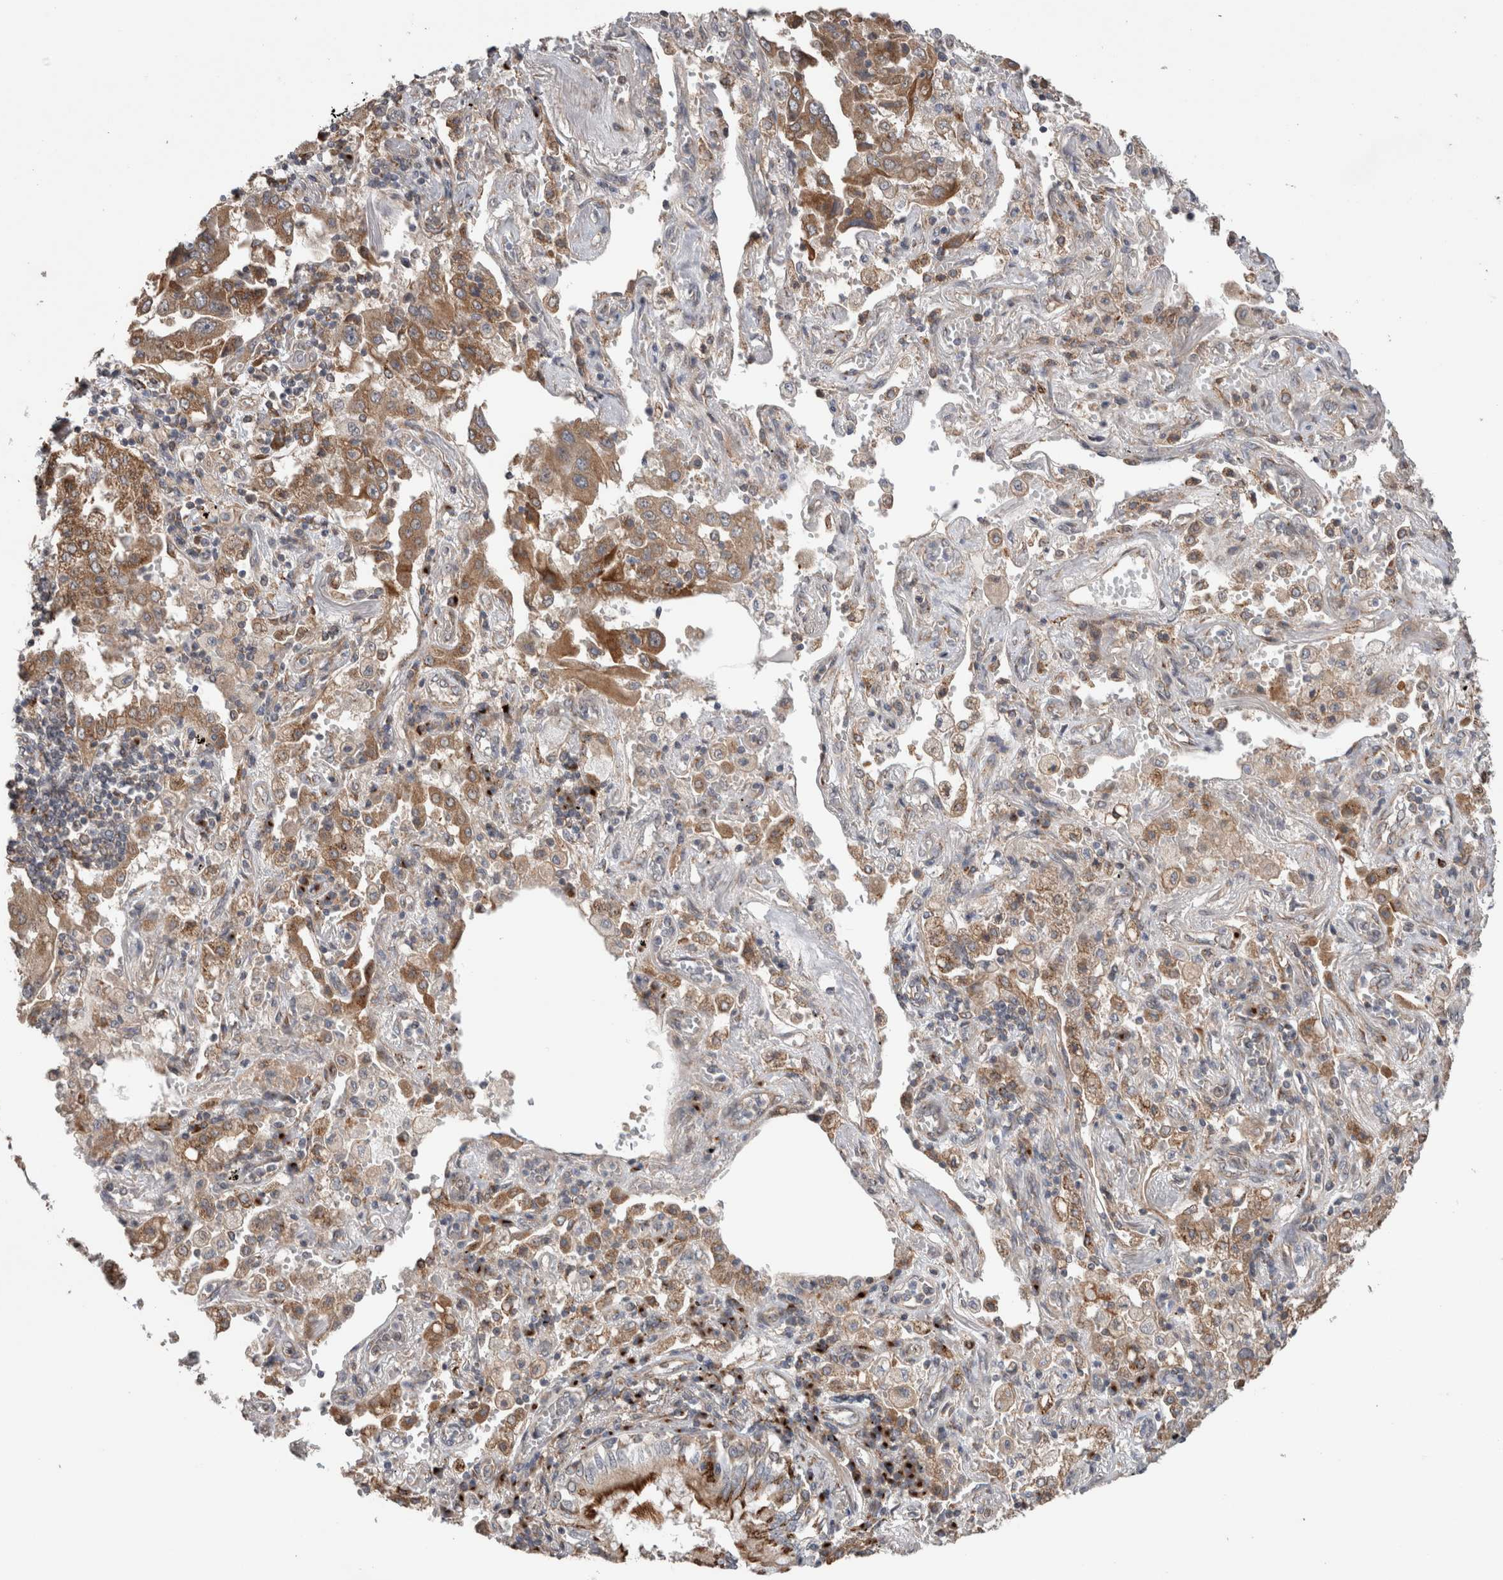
{"staining": {"intensity": "moderate", "quantity": ">75%", "location": "cytoplasmic/membranous"}, "tissue": "lung cancer", "cell_type": "Tumor cells", "image_type": "cancer", "snomed": [{"axis": "morphology", "description": "Adenocarcinoma, NOS"}, {"axis": "topography", "description": "Lung"}], "caption": "Immunohistochemistry staining of lung cancer, which exhibits medium levels of moderate cytoplasmic/membranous staining in approximately >75% of tumor cells indicating moderate cytoplasmic/membranous protein positivity. The staining was performed using DAB (3,3'-diaminobenzidine) (brown) for protein detection and nuclei were counterstained in hematoxylin (blue).", "gene": "TRIM5", "patient": {"sex": "female", "age": 65}}